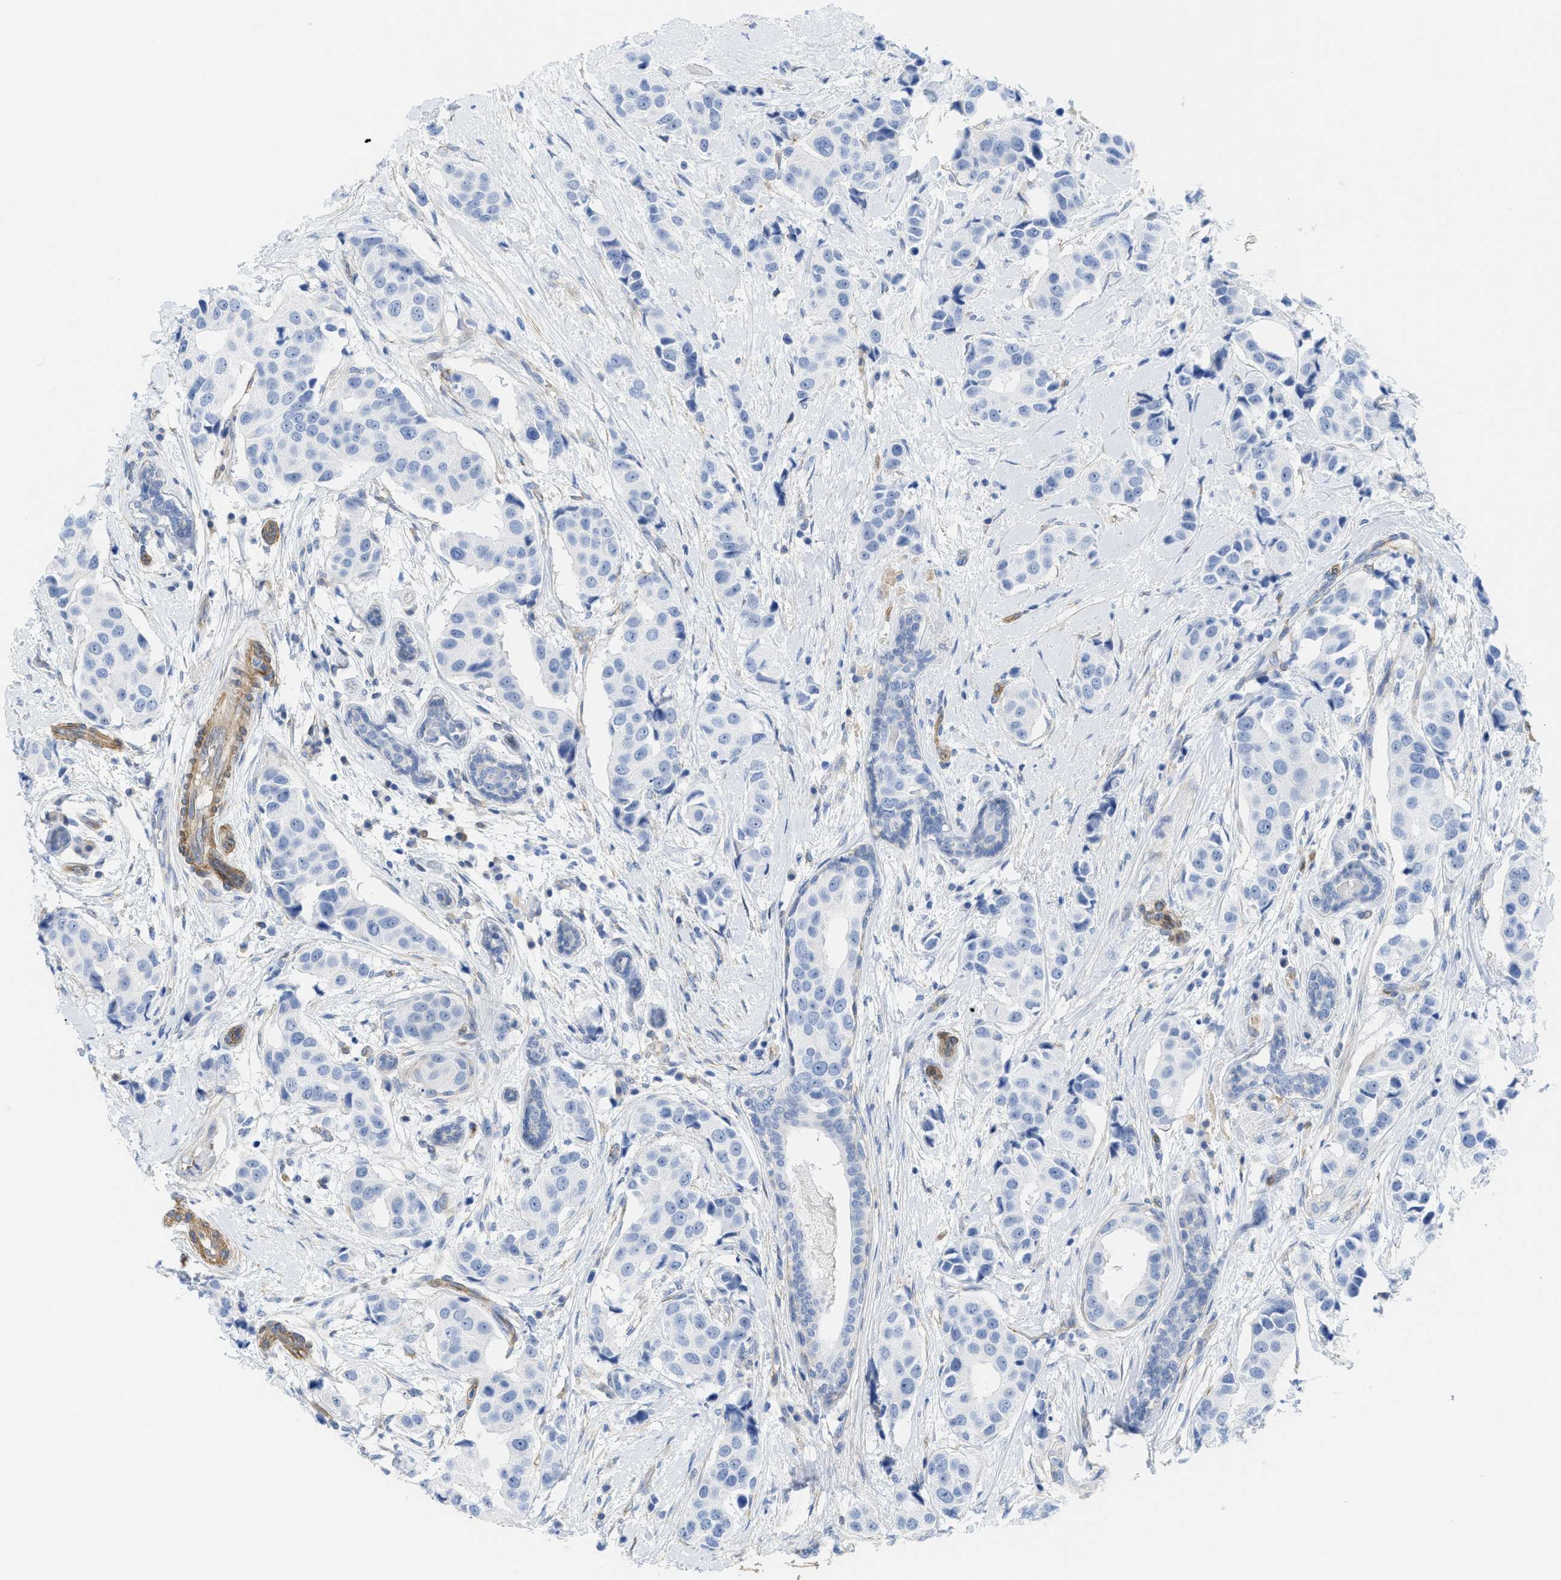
{"staining": {"intensity": "negative", "quantity": "none", "location": "none"}, "tissue": "breast cancer", "cell_type": "Tumor cells", "image_type": "cancer", "snomed": [{"axis": "morphology", "description": "Normal tissue, NOS"}, {"axis": "morphology", "description": "Duct carcinoma"}, {"axis": "topography", "description": "Breast"}], "caption": "High magnification brightfield microscopy of breast cancer (invasive ductal carcinoma) stained with DAB (brown) and counterstained with hematoxylin (blue): tumor cells show no significant positivity.", "gene": "TUB", "patient": {"sex": "female", "age": 39}}